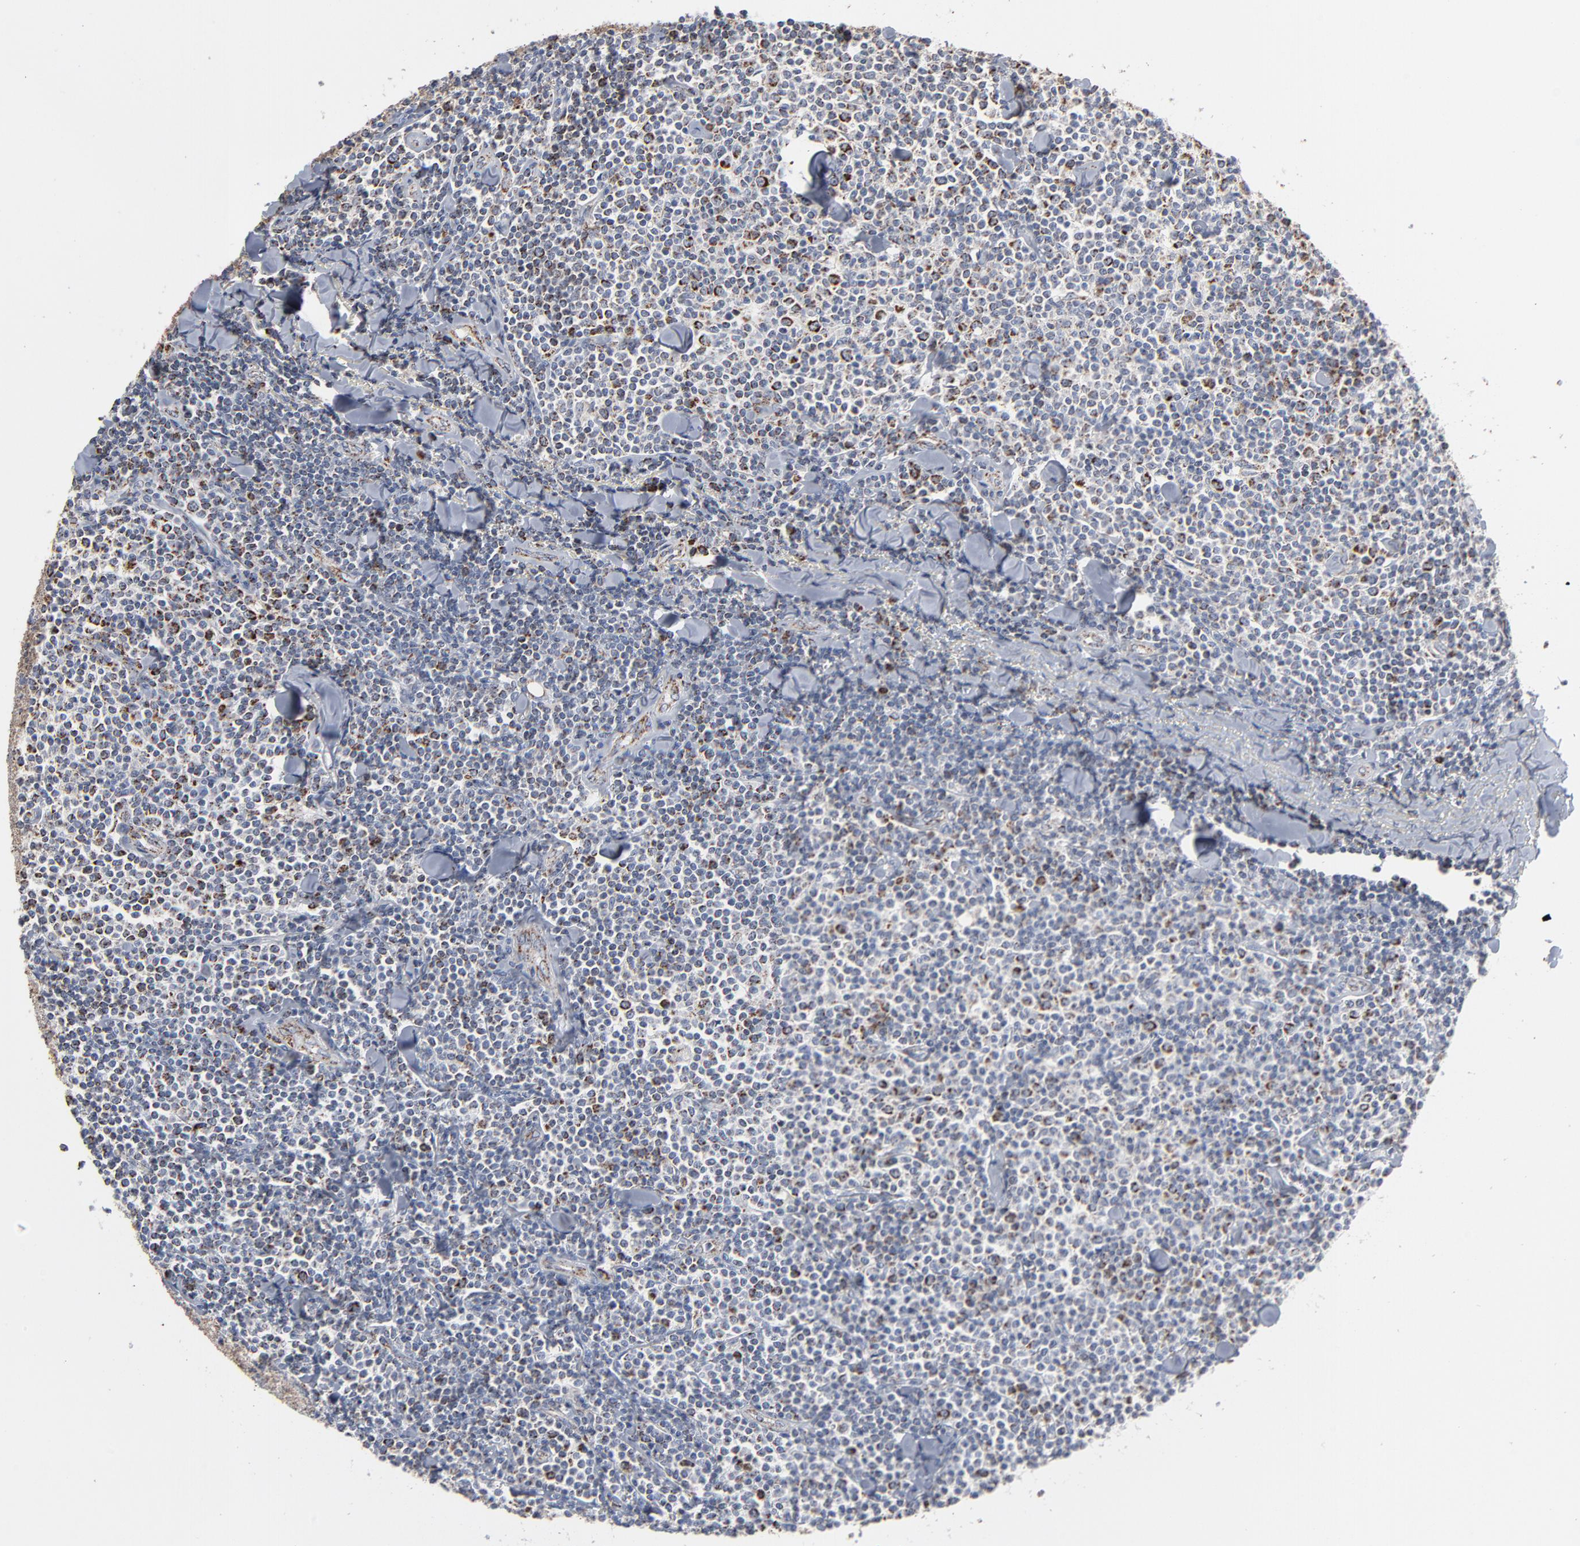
{"staining": {"intensity": "strong", "quantity": "<25%", "location": "cytoplasmic/membranous"}, "tissue": "lymphoma", "cell_type": "Tumor cells", "image_type": "cancer", "snomed": [{"axis": "morphology", "description": "Malignant lymphoma, non-Hodgkin's type, Low grade"}, {"axis": "topography", "description": "Soft tissue"}], "caption": "Malignant lymphoma, non-Hodgkin's type (low-grade) stained with DAB immunohistochemistry demonstrates medium levels of strong cytoplasmic/membranous expression in about <25% of tumor cells.", "gene": "UQCRC1", "patient": {"sex": "male", "age": 92}}